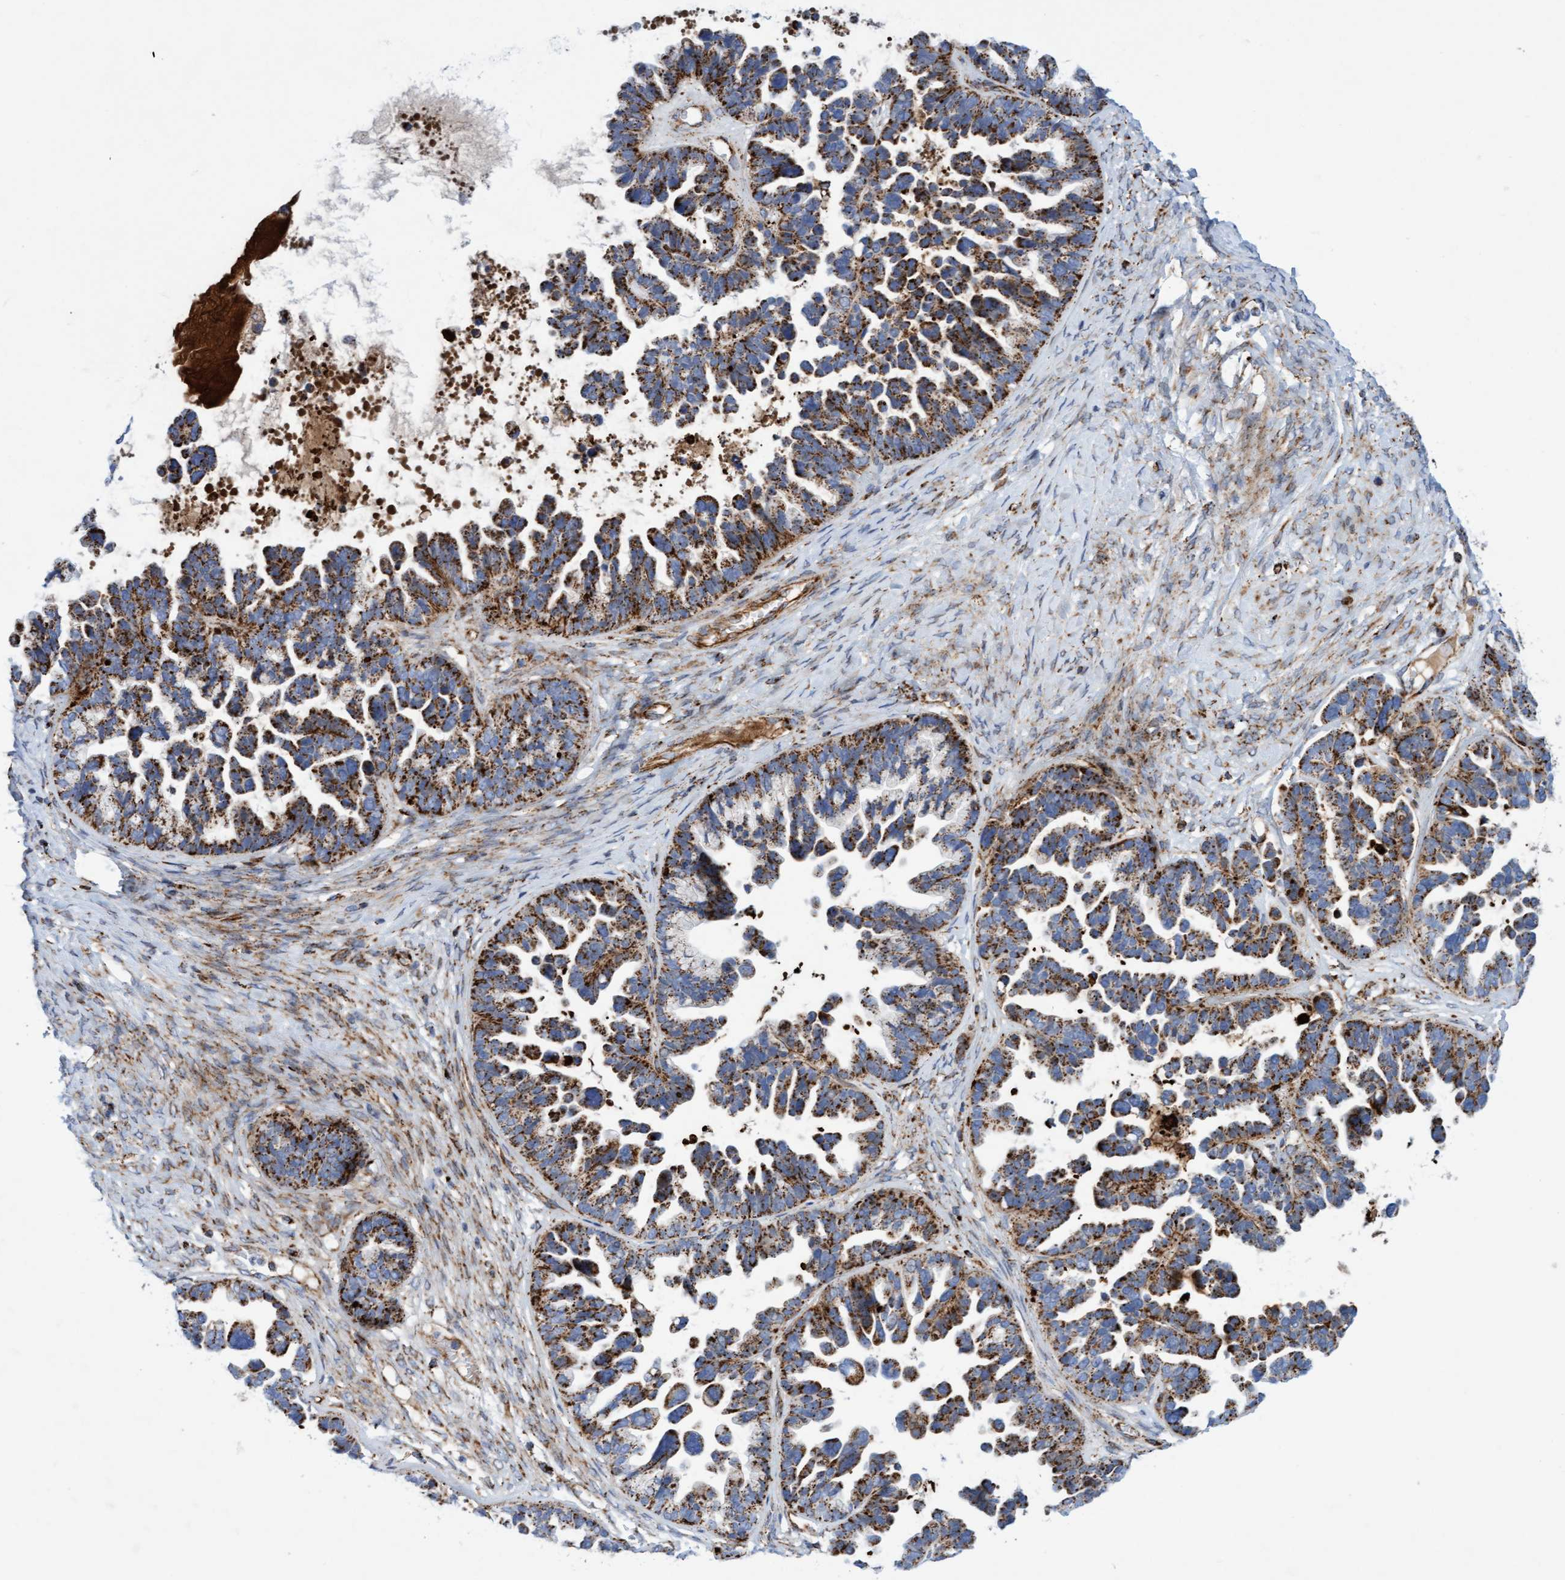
{"staining": {"intensity": "strong", "quantity": ">75%", "location": "cytoplasmic/membranous"}, "tissue": "ovarian cancer", "cell_type": "Tumor cells", "image_type": "cancer", "snomed": [{"axis": "morphology", "description": "Cystadenocarcinoma, serous, NOS"}, {"axis": "topography", "description": "Ovary"}], "caption": "Immunohistochemical staining of ovarian serous cystadenocarcinoma shows high levels of strong cytoplasmic/membranous staining in about >75% of tumor cells.", "gene": "GGTA1", "patient": {"sex": "female", "age": 56}}